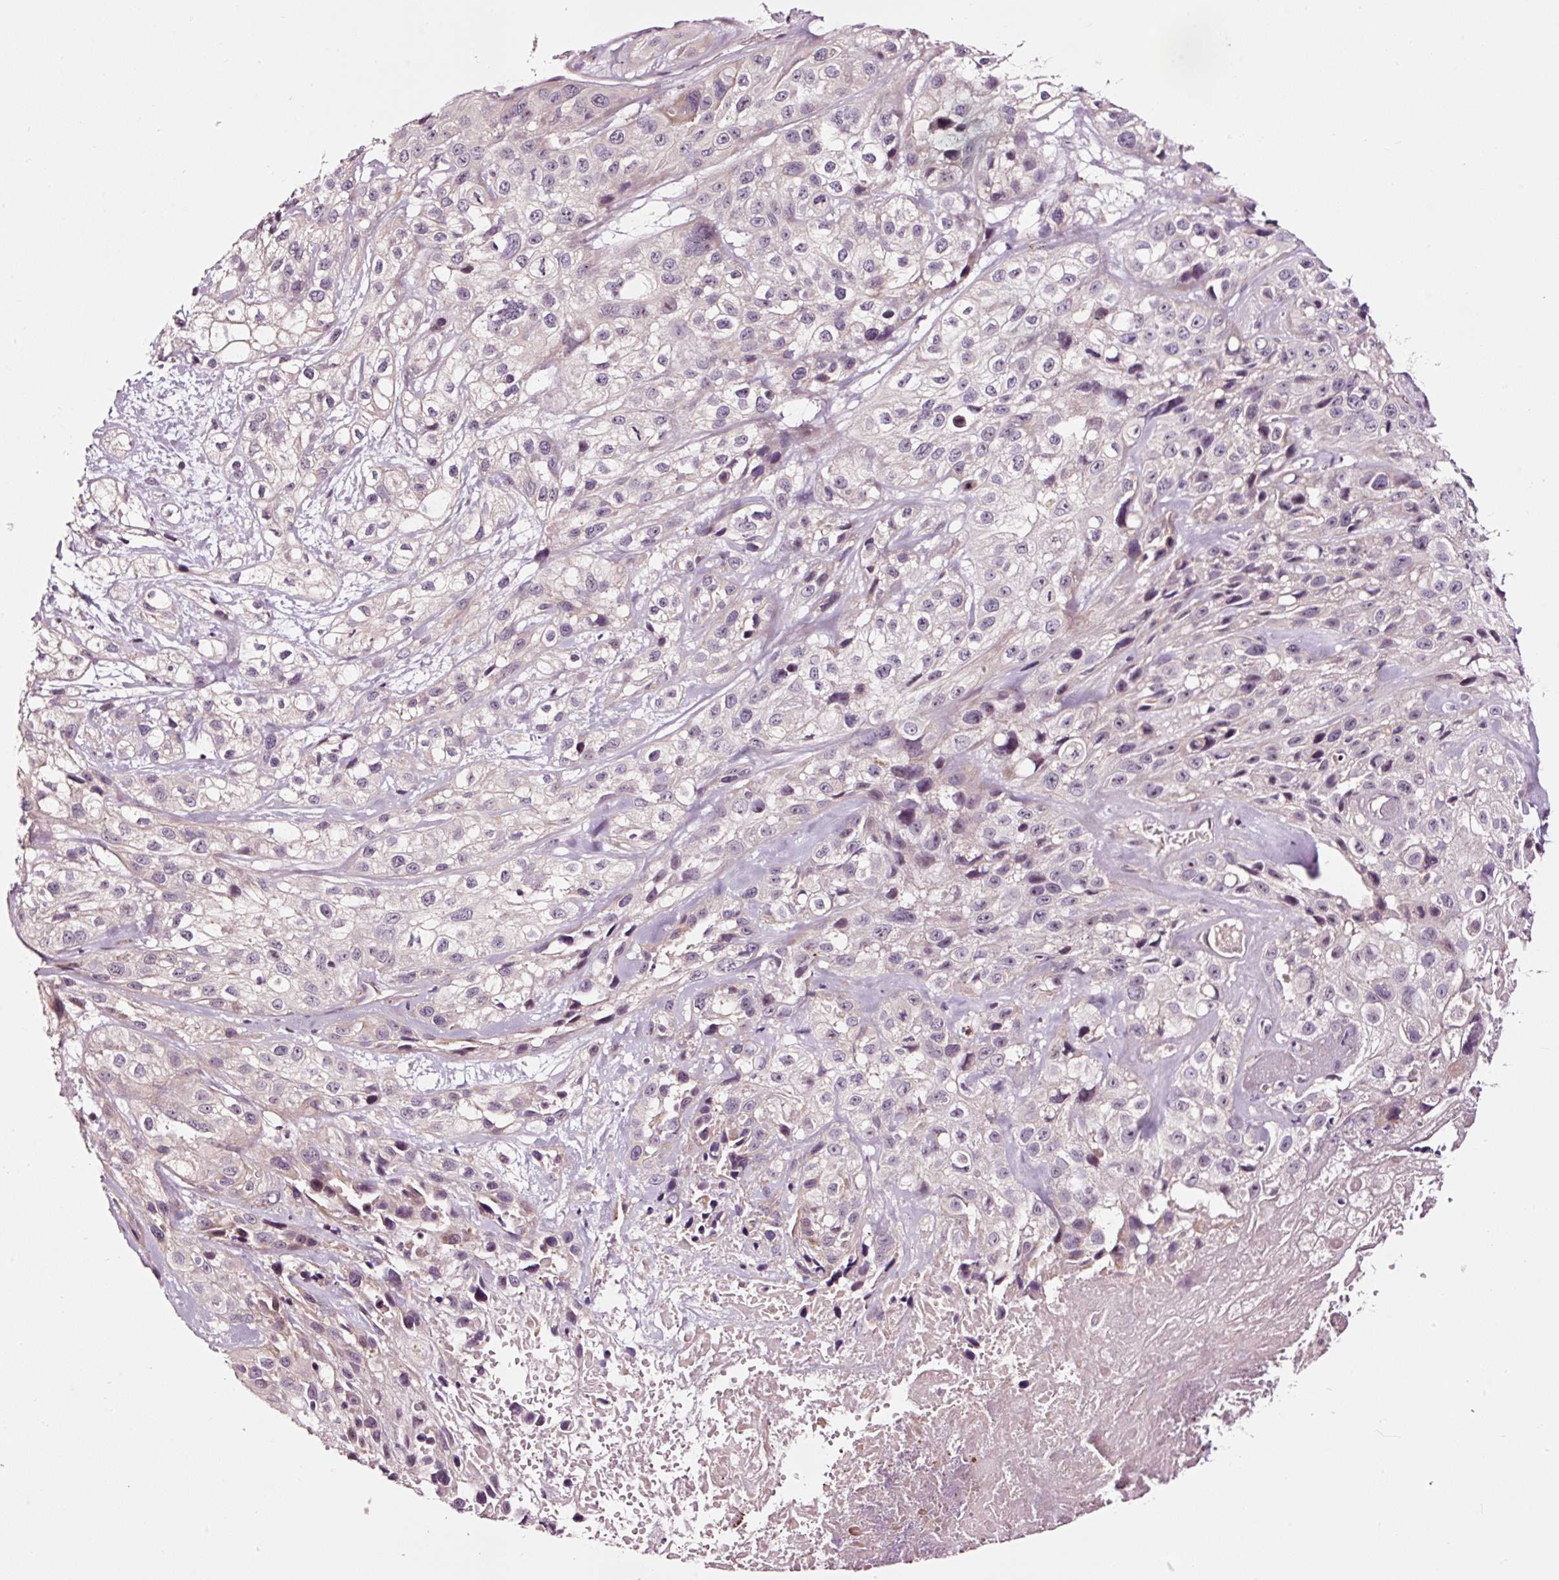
{"staining": {"intensity": "negative", "quantity": "none", "location": "none"}, "tissue": "skin cancer", "cell_type": "Tumor cells", "image_type": "cancer", "snomed": [{"axis": "morphology", "description": "Squamous cell carcinoma, NOS"}, {"axis": "topography", "description": "Skin"}], "caption": "A high-resolution histopathology image shows IHC staining of skin cancer, which reveals no significant positivity in tumor cells. The staining is performed using DAB (3,3'-diaminobenzidine) brown chromogen with nuclei counter-stained in using hematoxylin.", "gene": "UTP14A", "patient": {"sex": "male", "age": 82}}